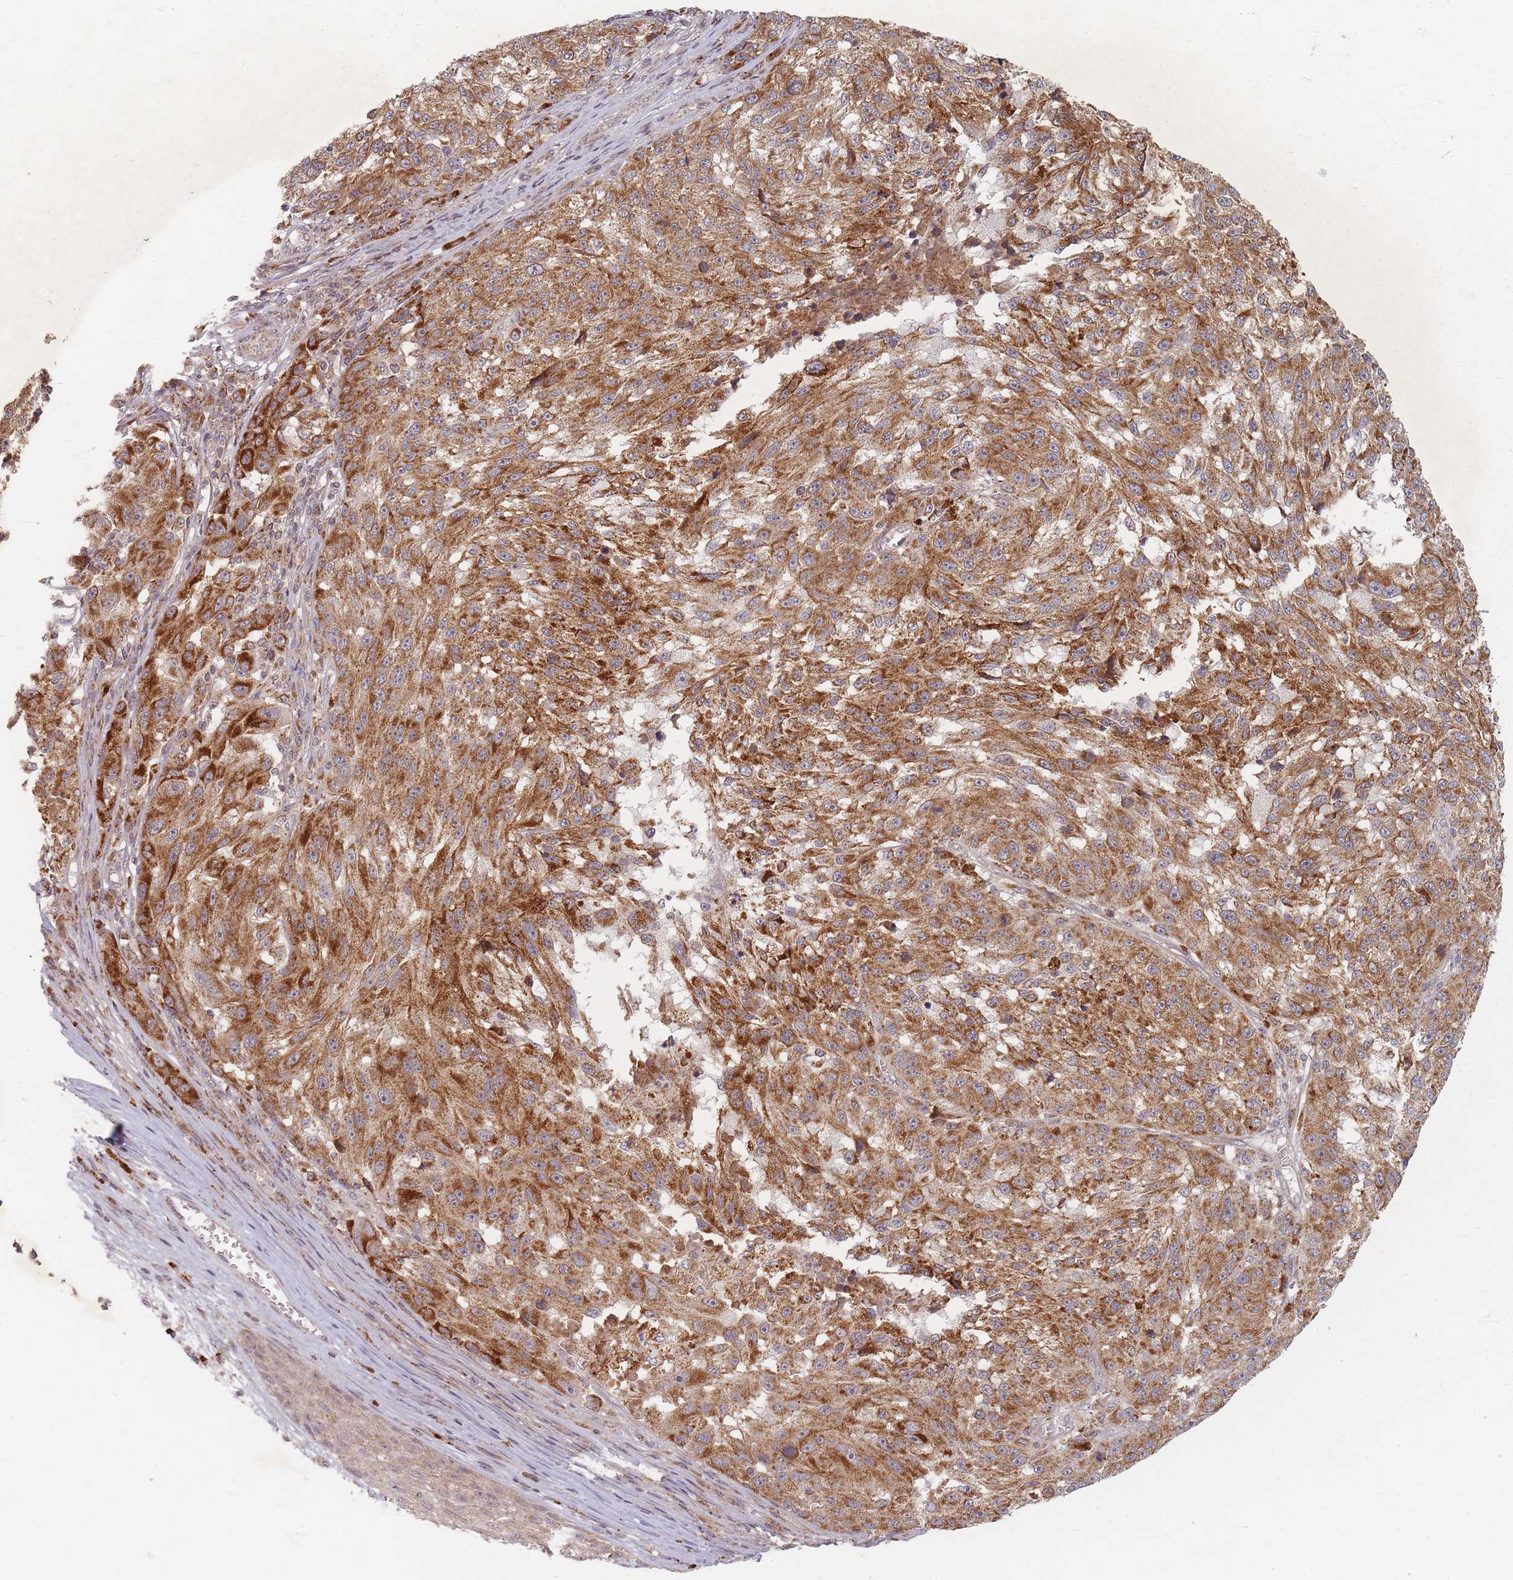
{"staining": {"intensity": "moderate", "quantity": ">75%", "location": "cytoplasmic/membranous"}, "tissue": "melanoma", "cell_type": "Tumor cells", "image_type": "cancer", "snomed": [{"axis": "morphology", "description": "Malignant melanoma, NOS"}, {"axis": "topography", "description": "Skin"}], "caption": "A photomicrograph of human malignant melanoma stained for a protein exhibits moderate cytoplasmic/membranous brown staining in tumor cells.", "gene": "RADX", "patient": {"sex": "male", "age": 53}}